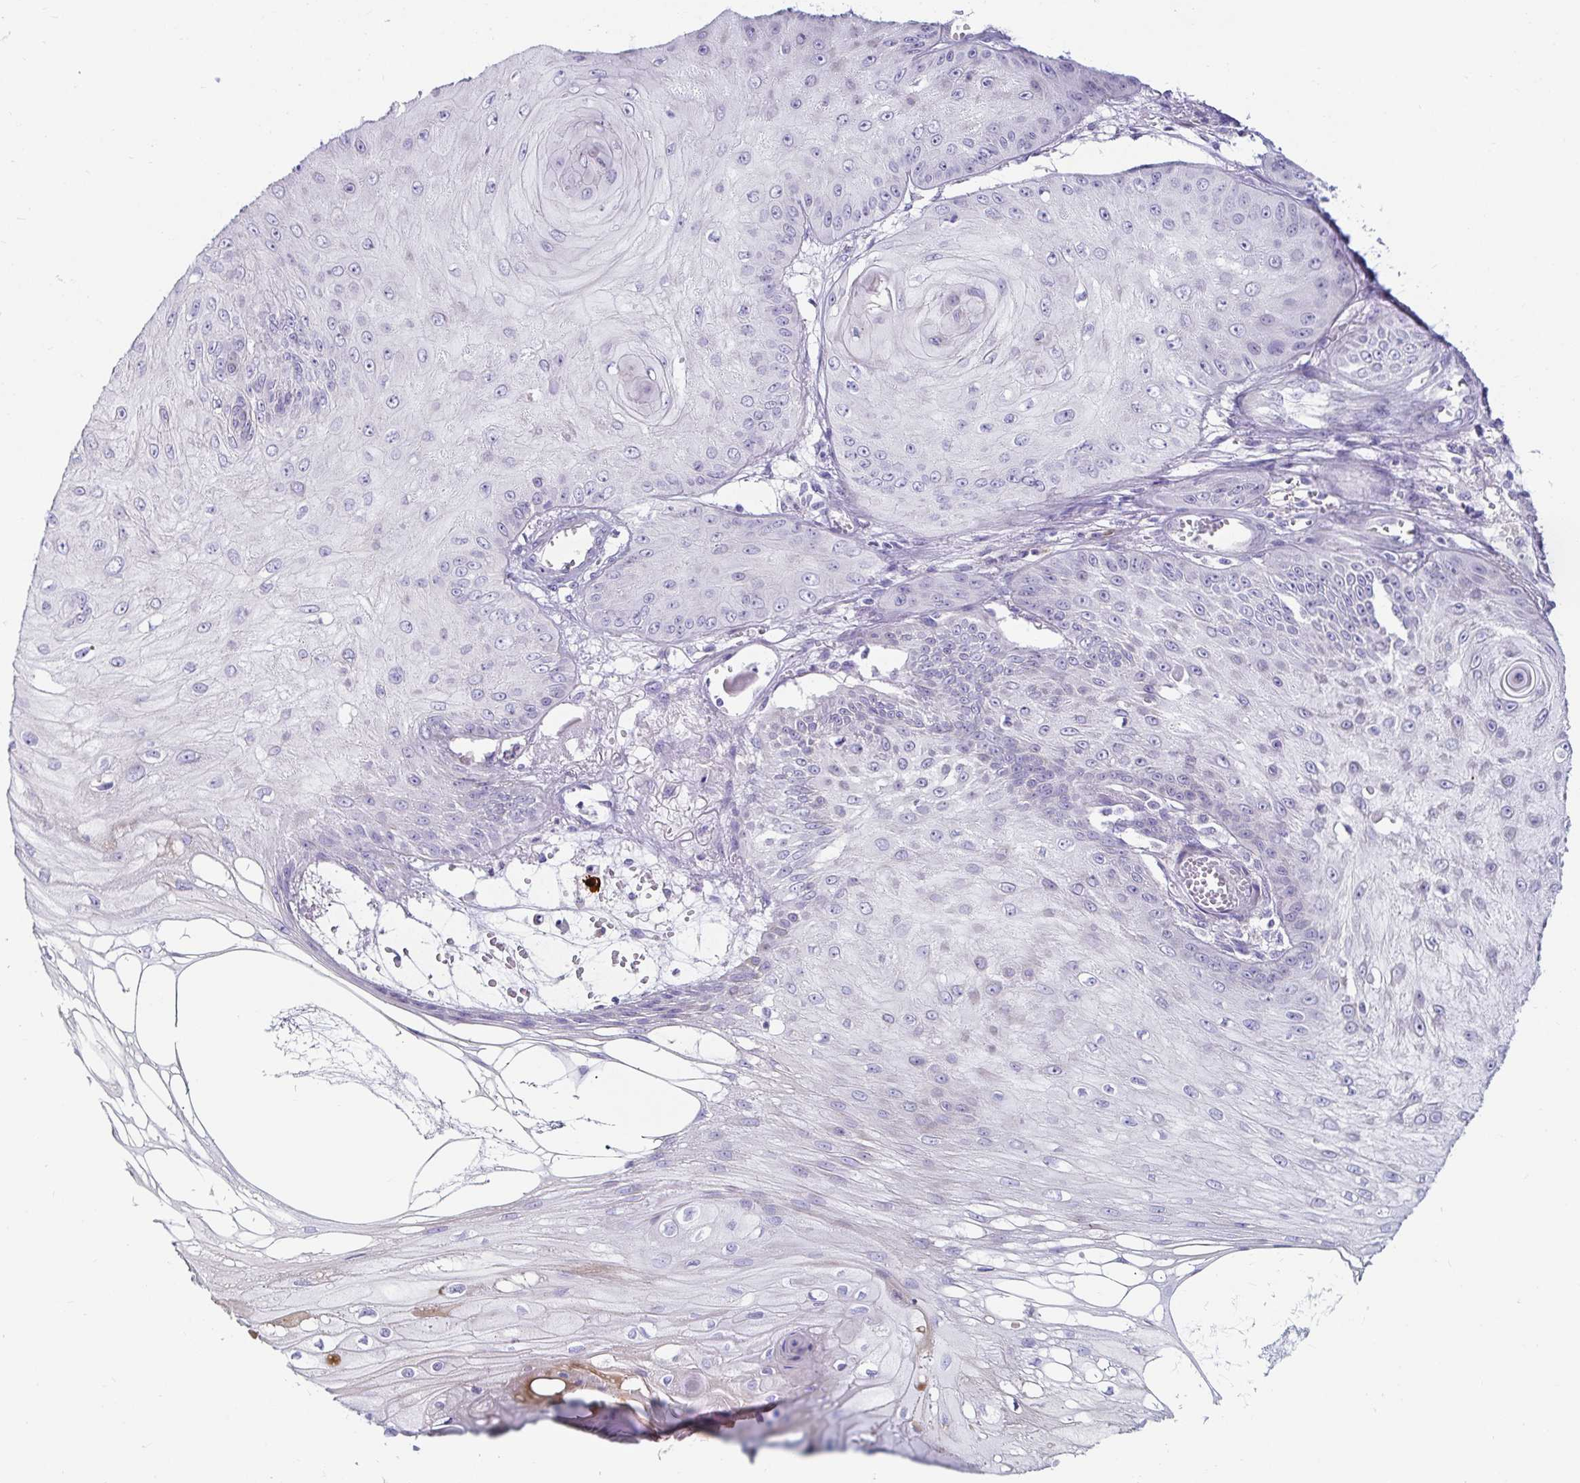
{"staining": {"intensity": "negative", "quantity": "none", "location": "none"}, "tissue": "skin cancer", "cell_type": "Tumor cells", "image_type": "cancer", "snomed": [{"axis": "morphology", "description": "Squamous cell carcinoma, NOS"}, {"axis": "topography", "description": "Skin"}], "caption": "This histopathology image is of skin cancer (squamous cell carcinoma) stained with IHC to label a protein in brown with the nuclei are counter-stained blue. There is no expression in tumor cells. (Stains: DAB (3,3'-diaminobenzidine) immunohistochemistry (IHC) with hematoxylin counter stain, Microscopy: brightfield microscopy at high magnification).", "gene": "C4orf17", "patient": {"sex": "male", "age": 70}}